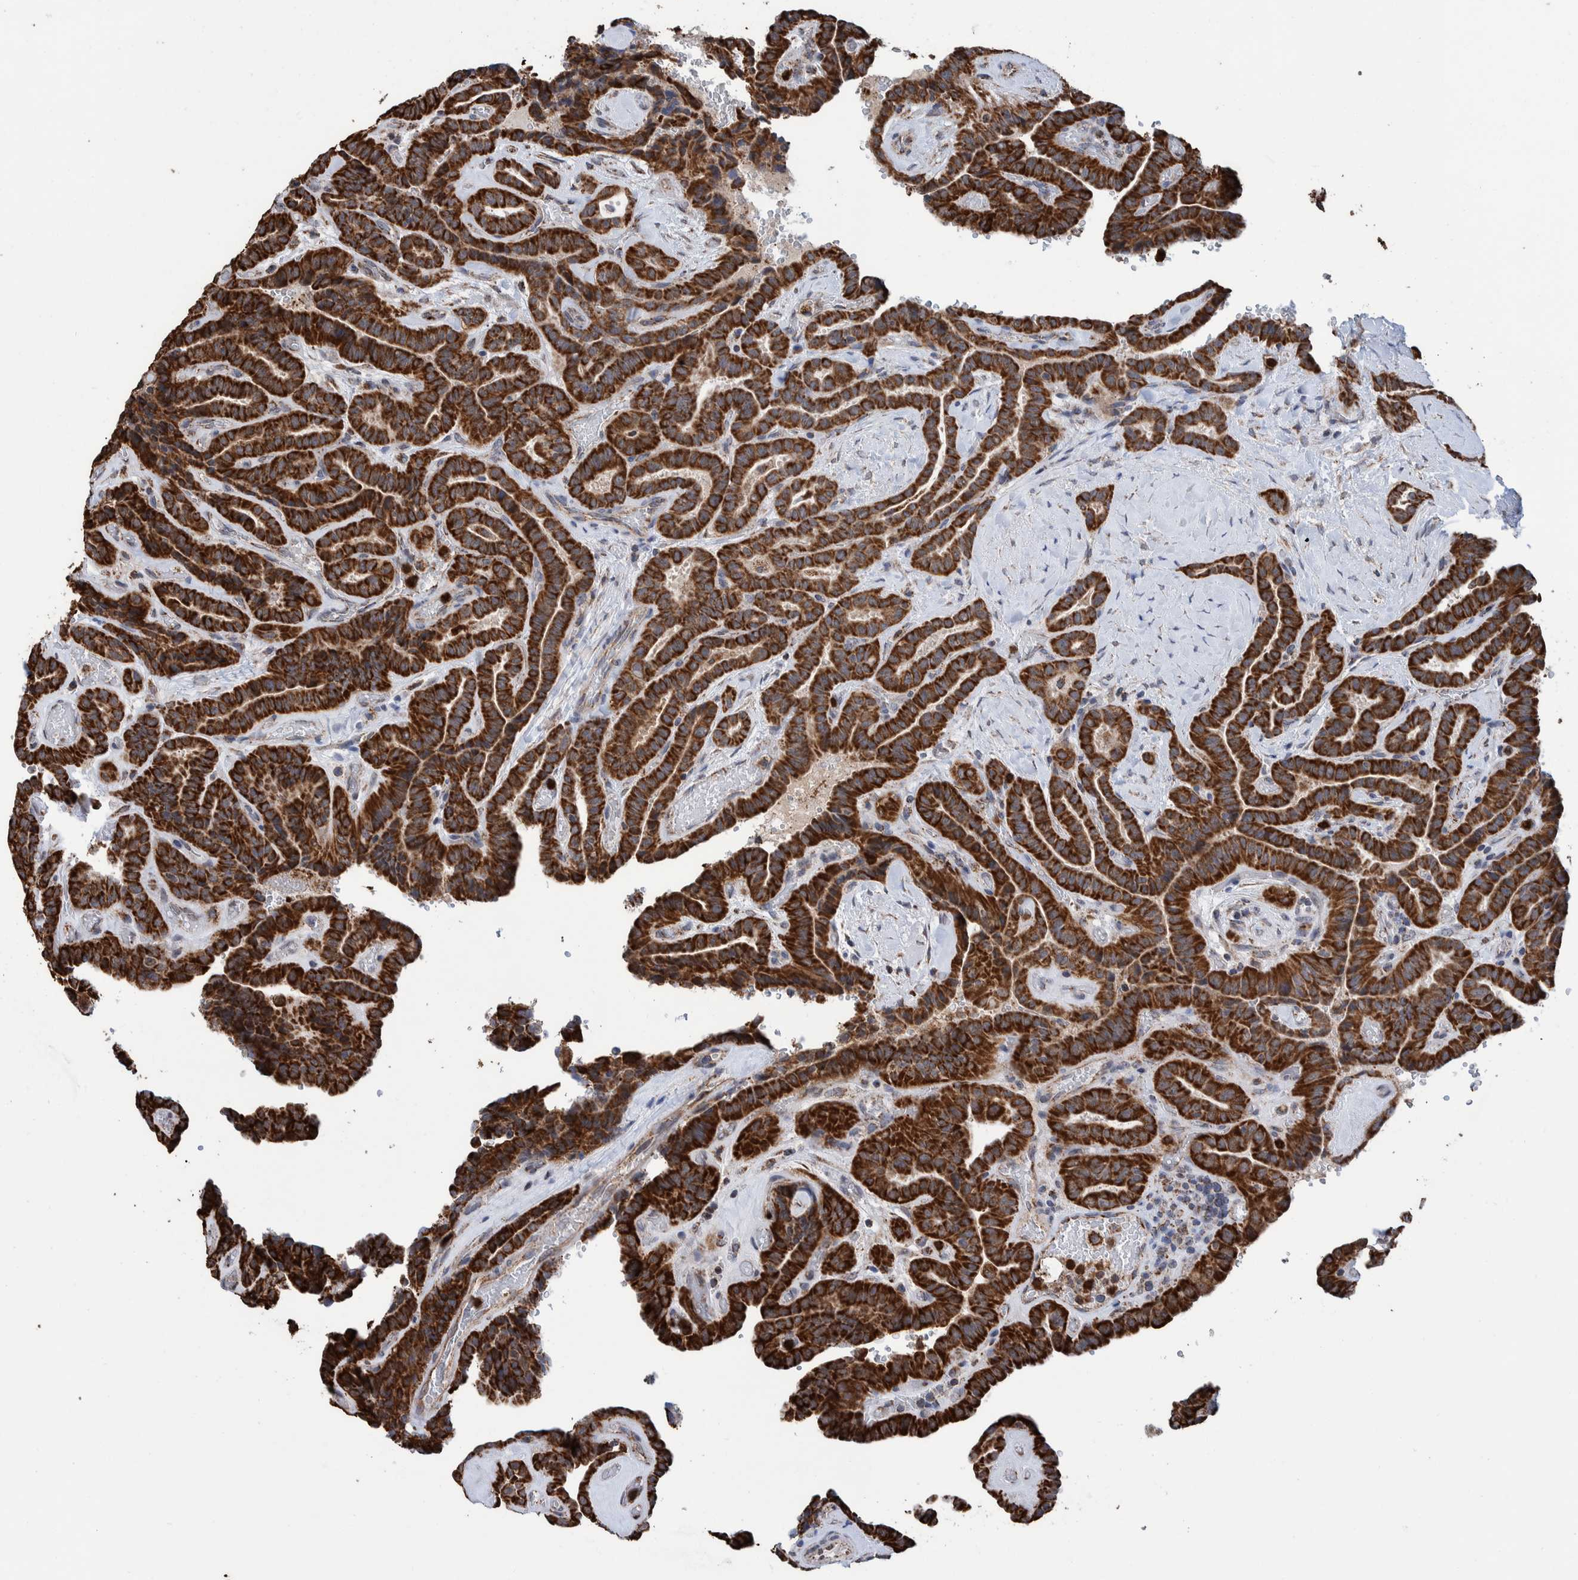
{"staining": {"intensity": "strong", "quantity": ">75%", "location": "cytoplasmic/membranous"}, "tissue": "thyroid cancer", "cell_type": "Tumor cells", "image_type": "cancer", "snomed": [{"axis": "morphology", "description": "Papillary adenocarcinoma, NOS"}, {"axis": "topography", "description": "Thyroid gland"}], "caption": "Protein staining reveals strong cytoplasmic/membranous staining in about >75% of tumor cells in thyroid papillary adenocarcinoma. The staining was performed using DAB to visualize the protein expression in brown, while the nuclei were stained in blue with hematoxylin (Magnification: 20x).", "gene": "DECR1", "patient": {"sex": "male", "age": 77}}